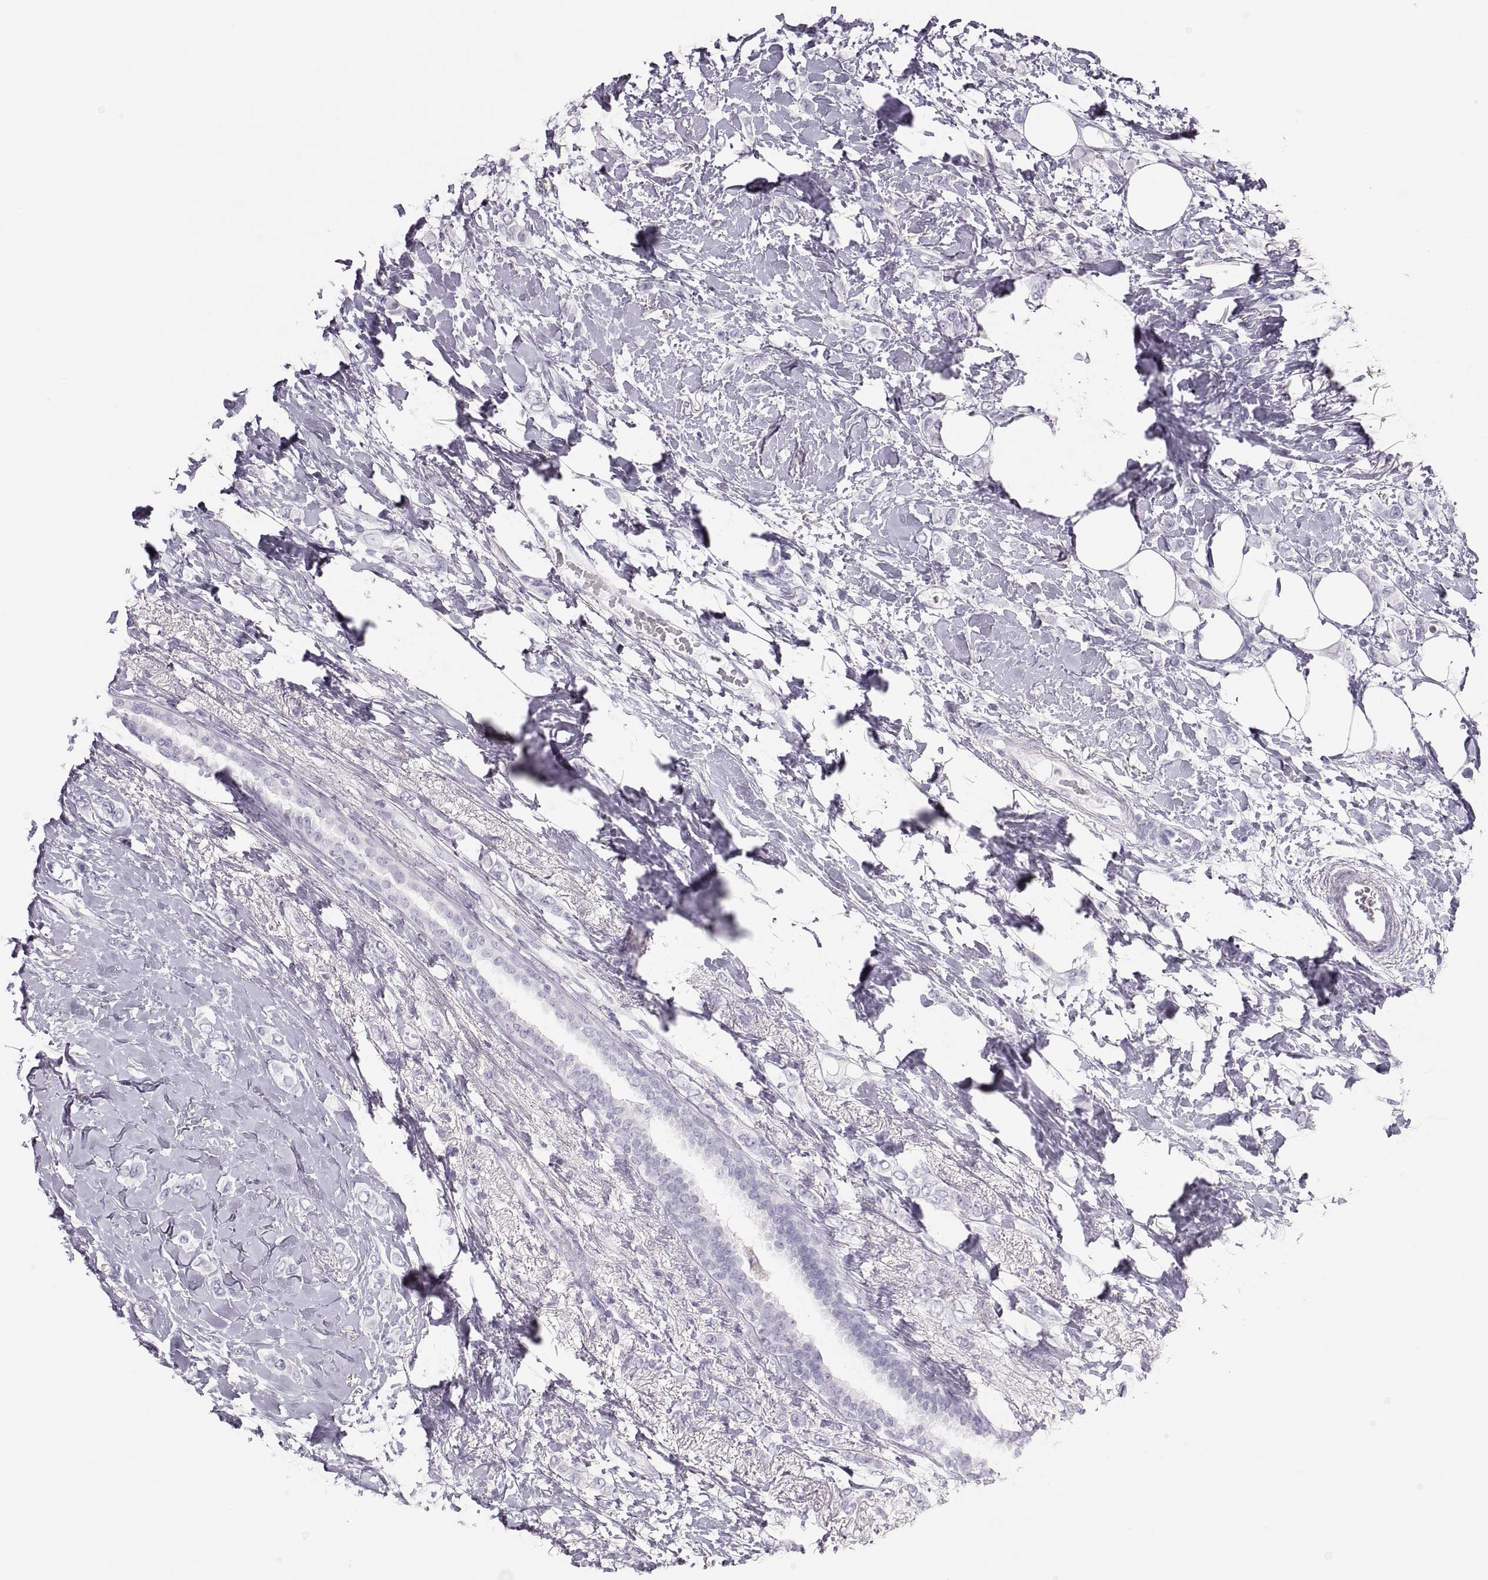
{"staining": {"intensity": "negative", "quantity": "none", "location": "none"}, "tissue": "breast cancer", "cell_type": "Tumor cells", "image_type": "cancer", "snomed": [{"axis": "morphology", "description": "Lobular carcinoma"}, {"axis": "topography", "description": "Breast"}], "caption": "Immunohistochemistry (IHC) of breast cancer (lobular carcinoma) shows no staining in tumor cells.", "gene": "SEMG1", "patient": {"sex": "female", "age": 66}}